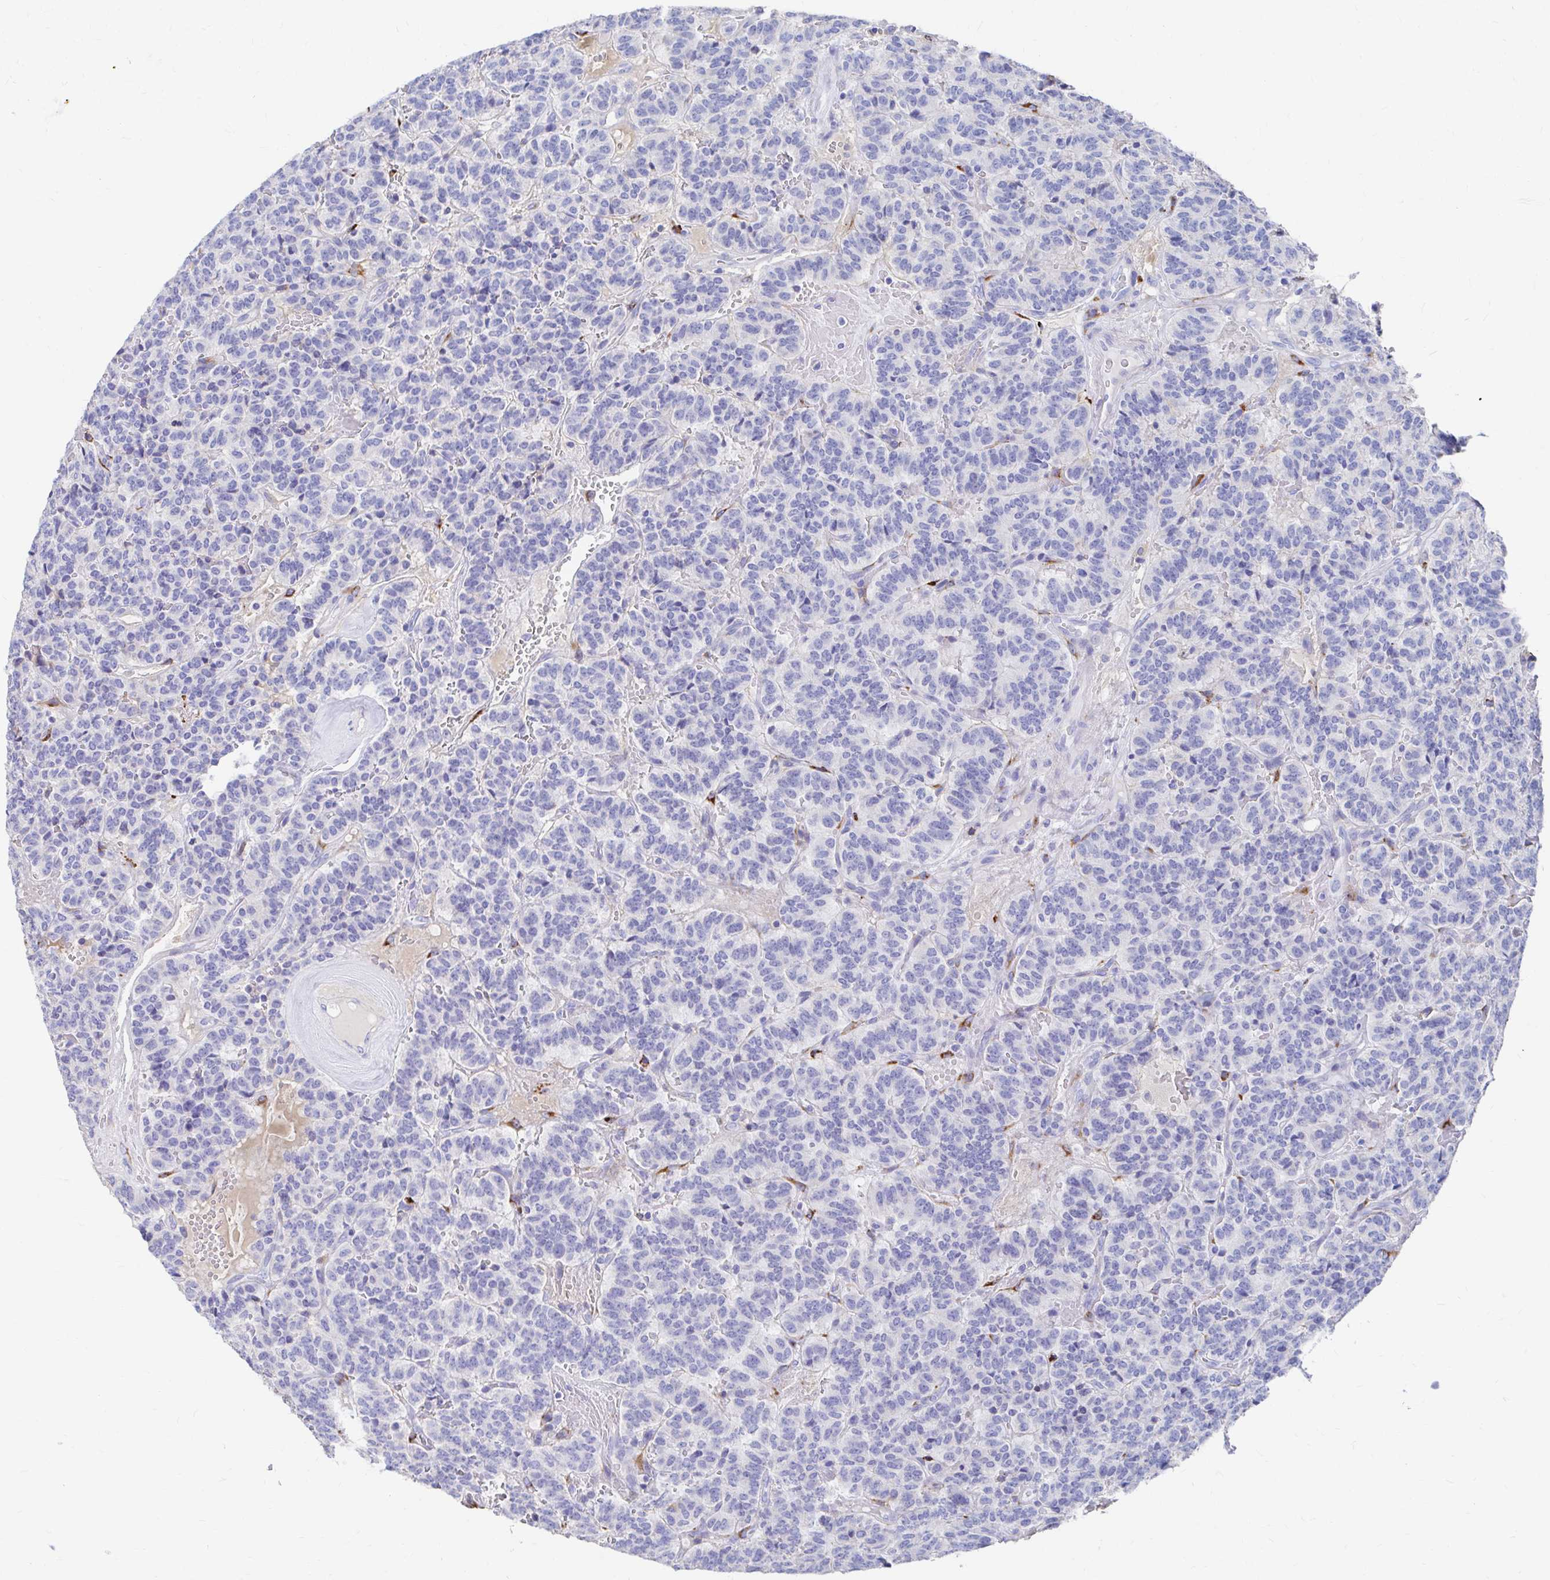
{"staining": {"intensity": "negative", "quantity": "none", "location": "none"}, "tissue": "carcinoid", "cell_type": "Tumor cells", "image_type": "cancer", "snomed": [{"axis": "morphology", "description": "Carcinoid, malignant, NOS"}, {"axis": "topography", "description": "Pancreas"}], "caption": "DAB immunohistochemical staining of human carcinoid demonstrates no significant expression in tumor cells. (DAB (3,3'-diaminobenzidine) immunohistochemistry with hematoxylin counter stain).", "gene": "LAMC3", "patient": {"sex": "male", "age": 36}}